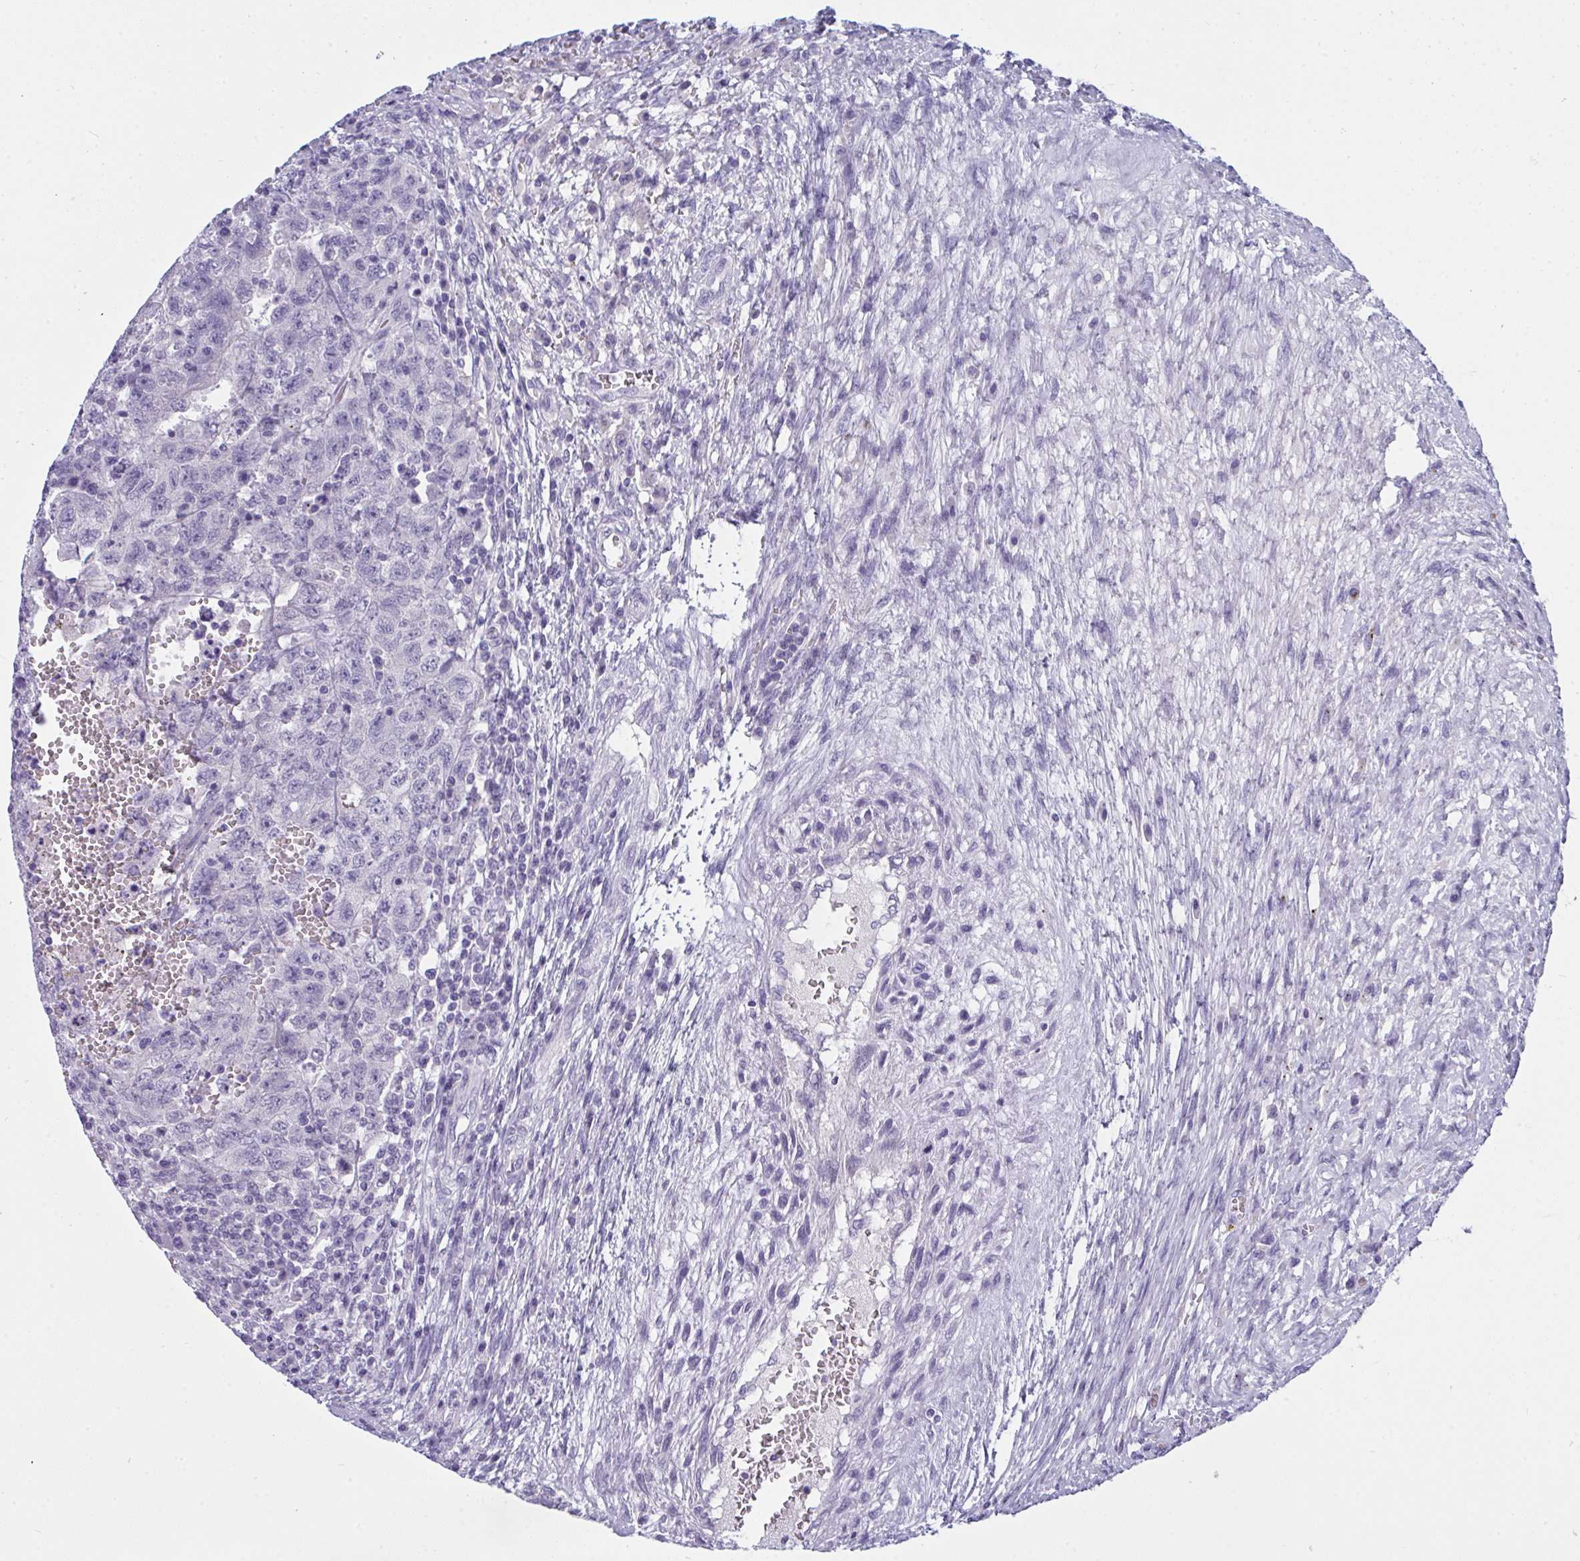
{"staining": {"intensity": "negative", "quantity": "none", "location": "none"}, "tissue": "testis cancer", "cell_type": "Tumor cells", "image_type": "cancer", "snomed": [{"axis": "morphology", "description": "Carcinoma, Embryonal, NOS"}, {"axis": "topography", "description": "Testis"}], "caption": "IHC photomicrograph of neoplastic tissue: human testis cancer (embryonal carcinoma) stained with DAB displays no significant protein expression in tumor cells.", "gene": "PRDM9", "patient": {"sex": "male", "age": 26}}